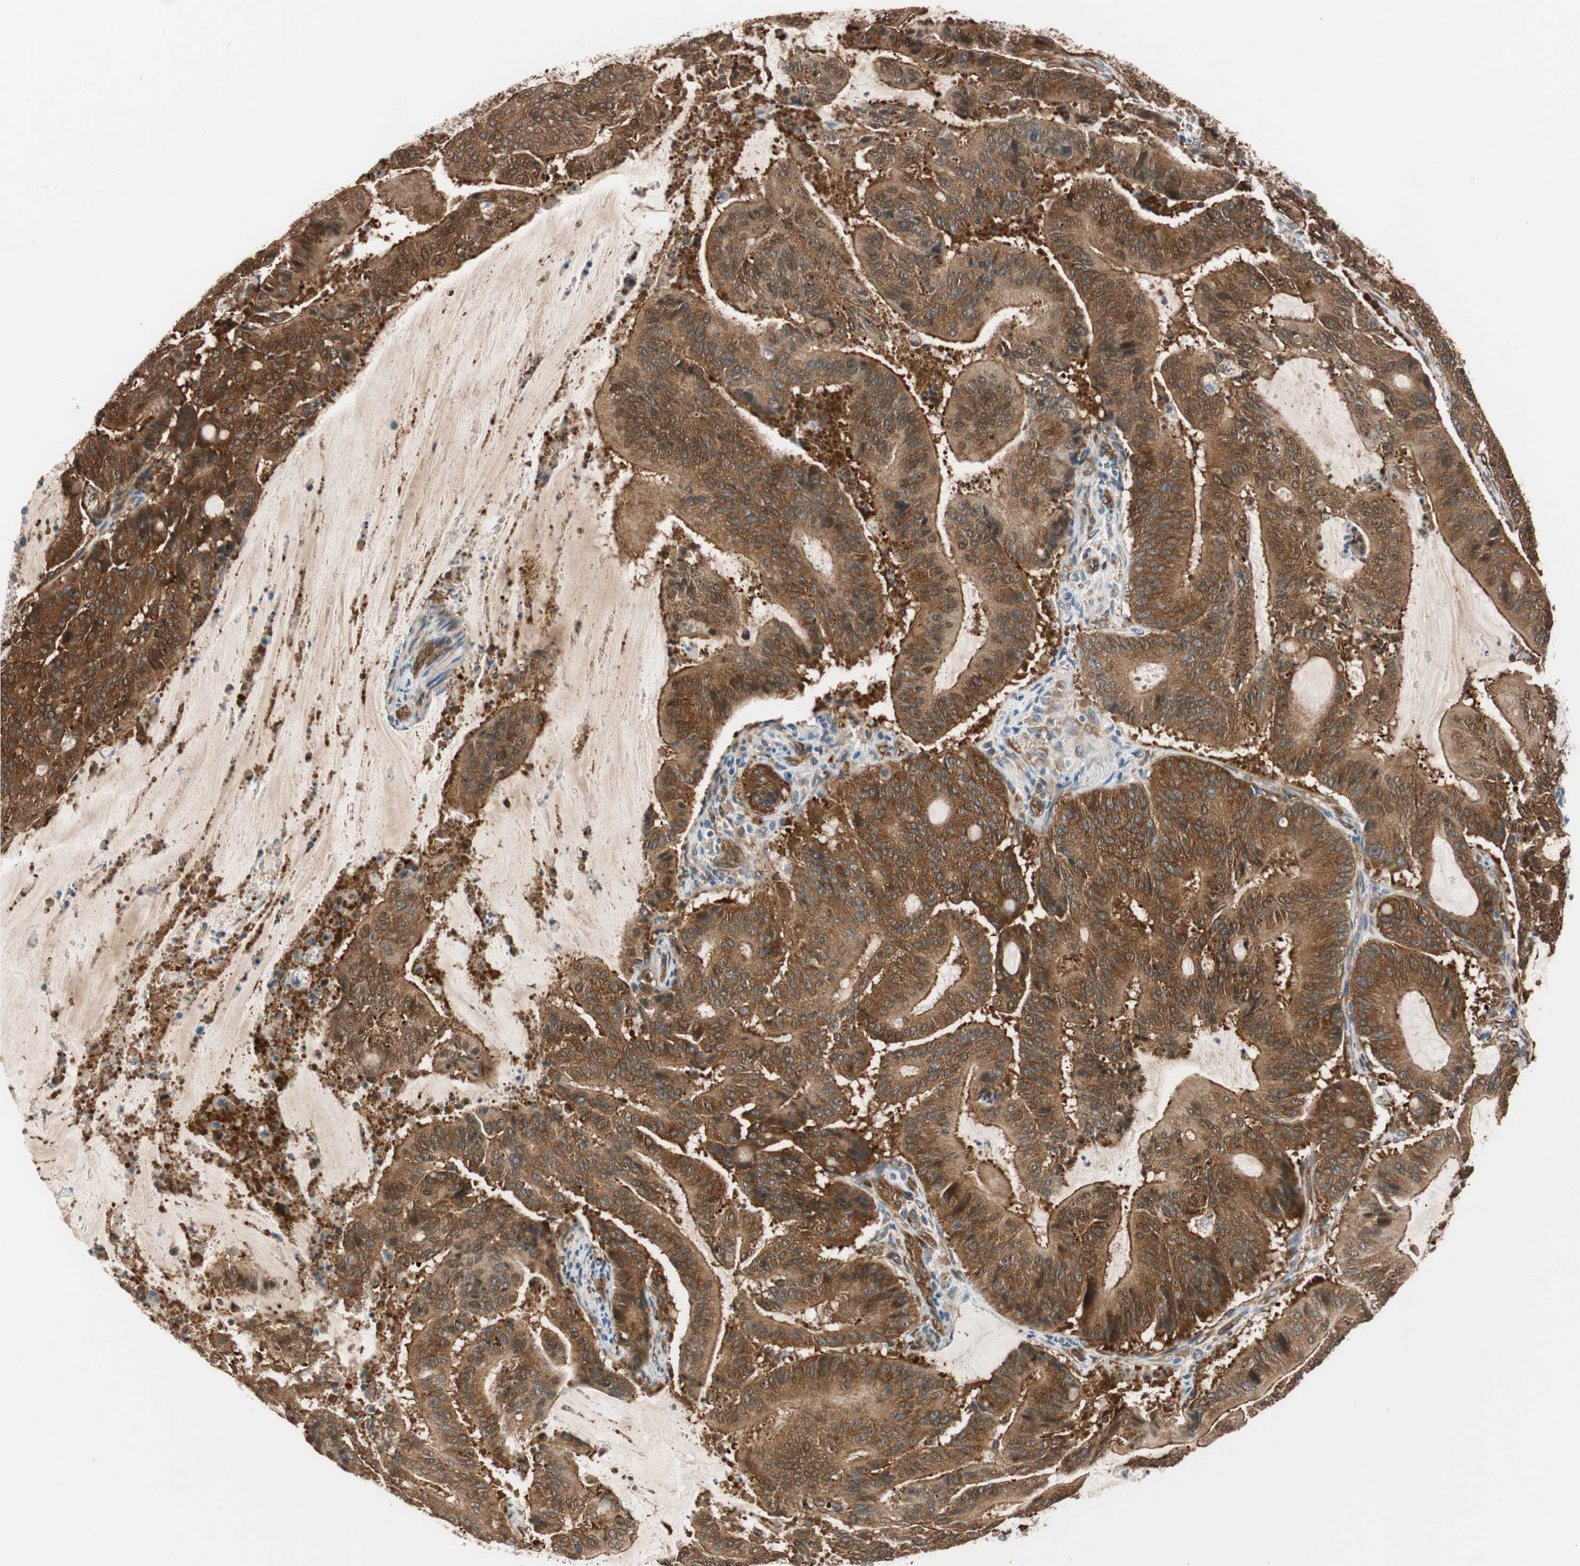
{"staining": {"intensity": "strong", "quantity": ">75%", "location": "cytoplasmic/membranous,nuclear"}, "tissue": "liver cancer", "cell_type": "Tumor cells", "image_type": "cancer", "snomed": [{"axis": "morphology", "description": "Cholangiocarcinoma"}, {"axis": "topography", "description": "Liver"}], "caption": "A brown stain labels strong cytoplasmic/membranous and nuclear positivity of a protein in human liver cancer tumor cells.", "gene": "WASL", "patient": {"sex": "female", "age": 73}}